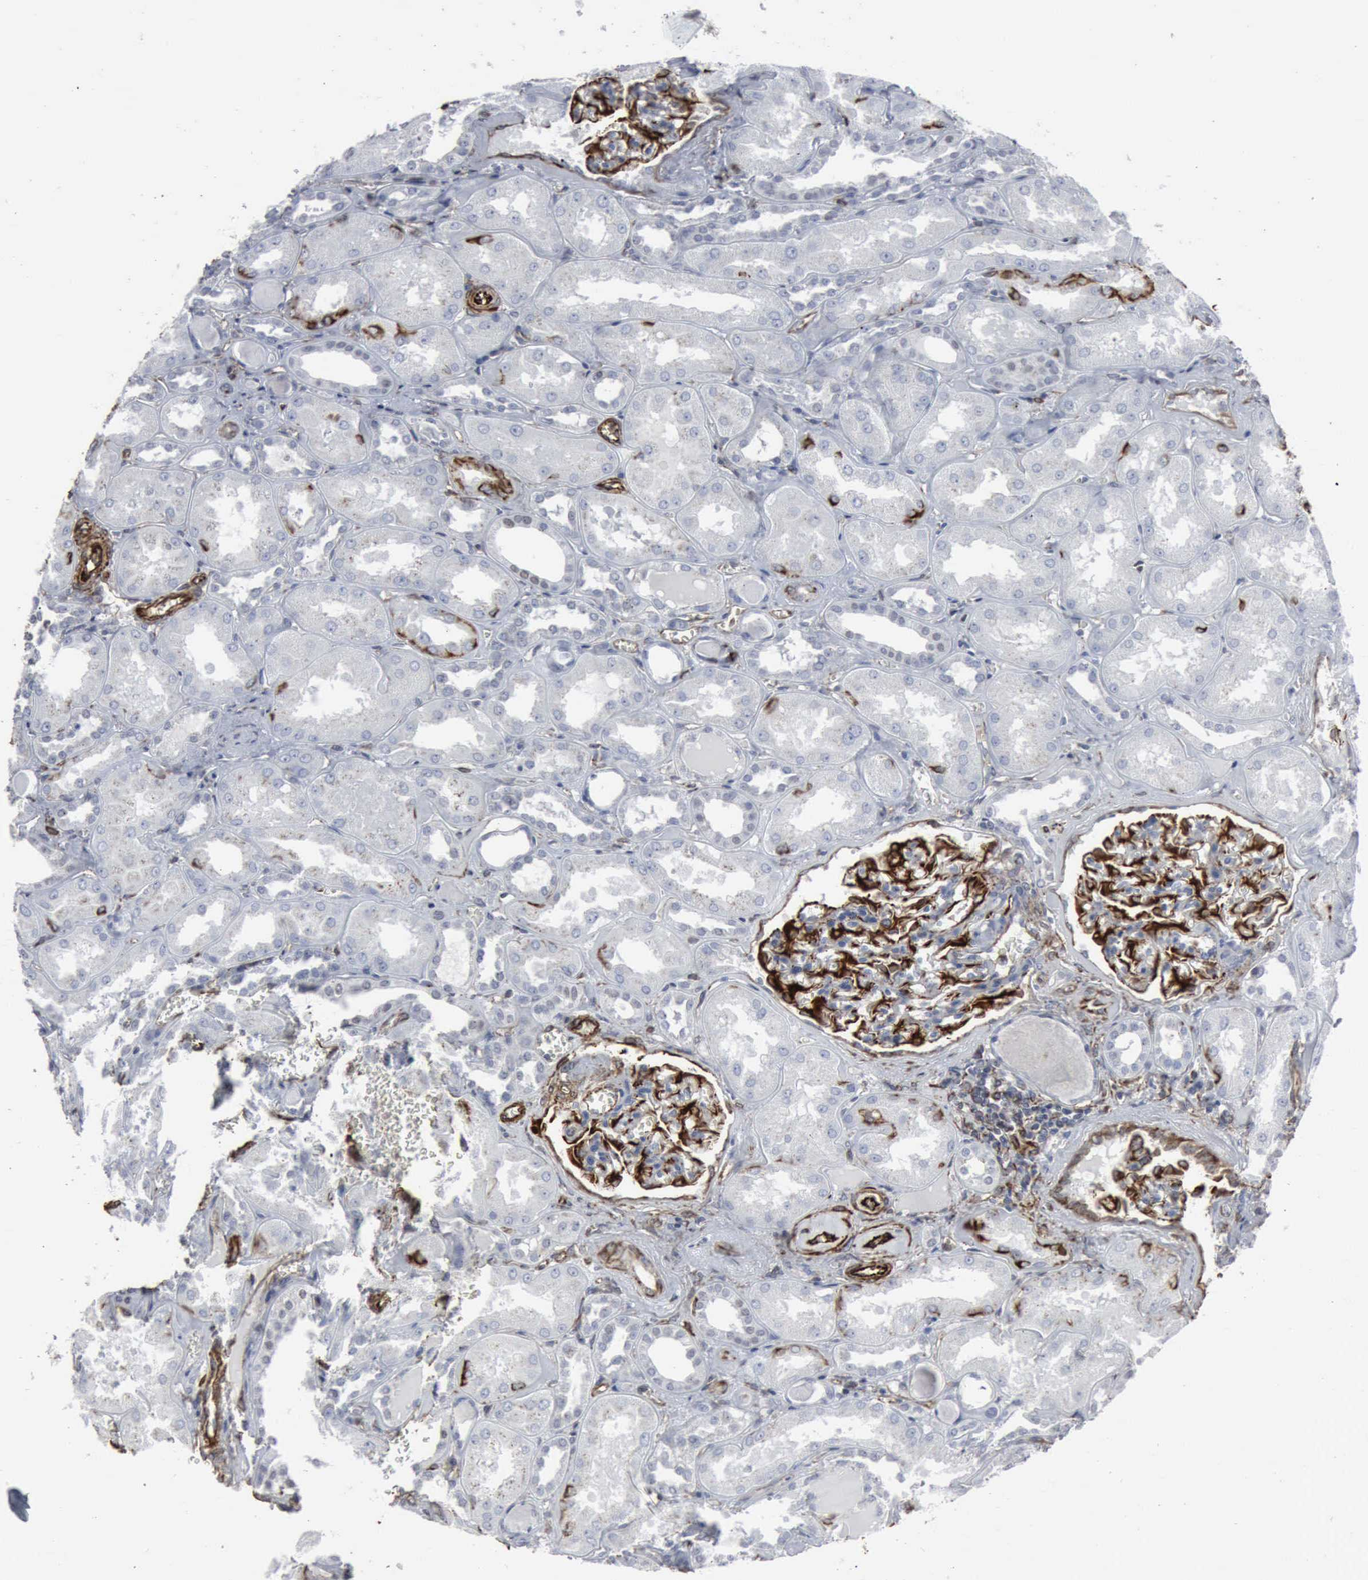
{"staining": {"intensity": "strong", "quantity": "25%-75%", "location": "cytoplasmic/membranous"}, "tissue": "kidney", "cell_type": "Cells in glomeruli", "image_type": "normal", "snomed": [{"axis": "morphology", "description": "Normal tissue, NOS"}, {"axis": "topography", "description": "Kidney"}], "caption": "Benign kidney shows strong cytoplasmic/membranous staining in about 25%-75% of cells in glomeruli.", "gene": "CCNE1", "patient": {"sex": "male", "age": 61}}